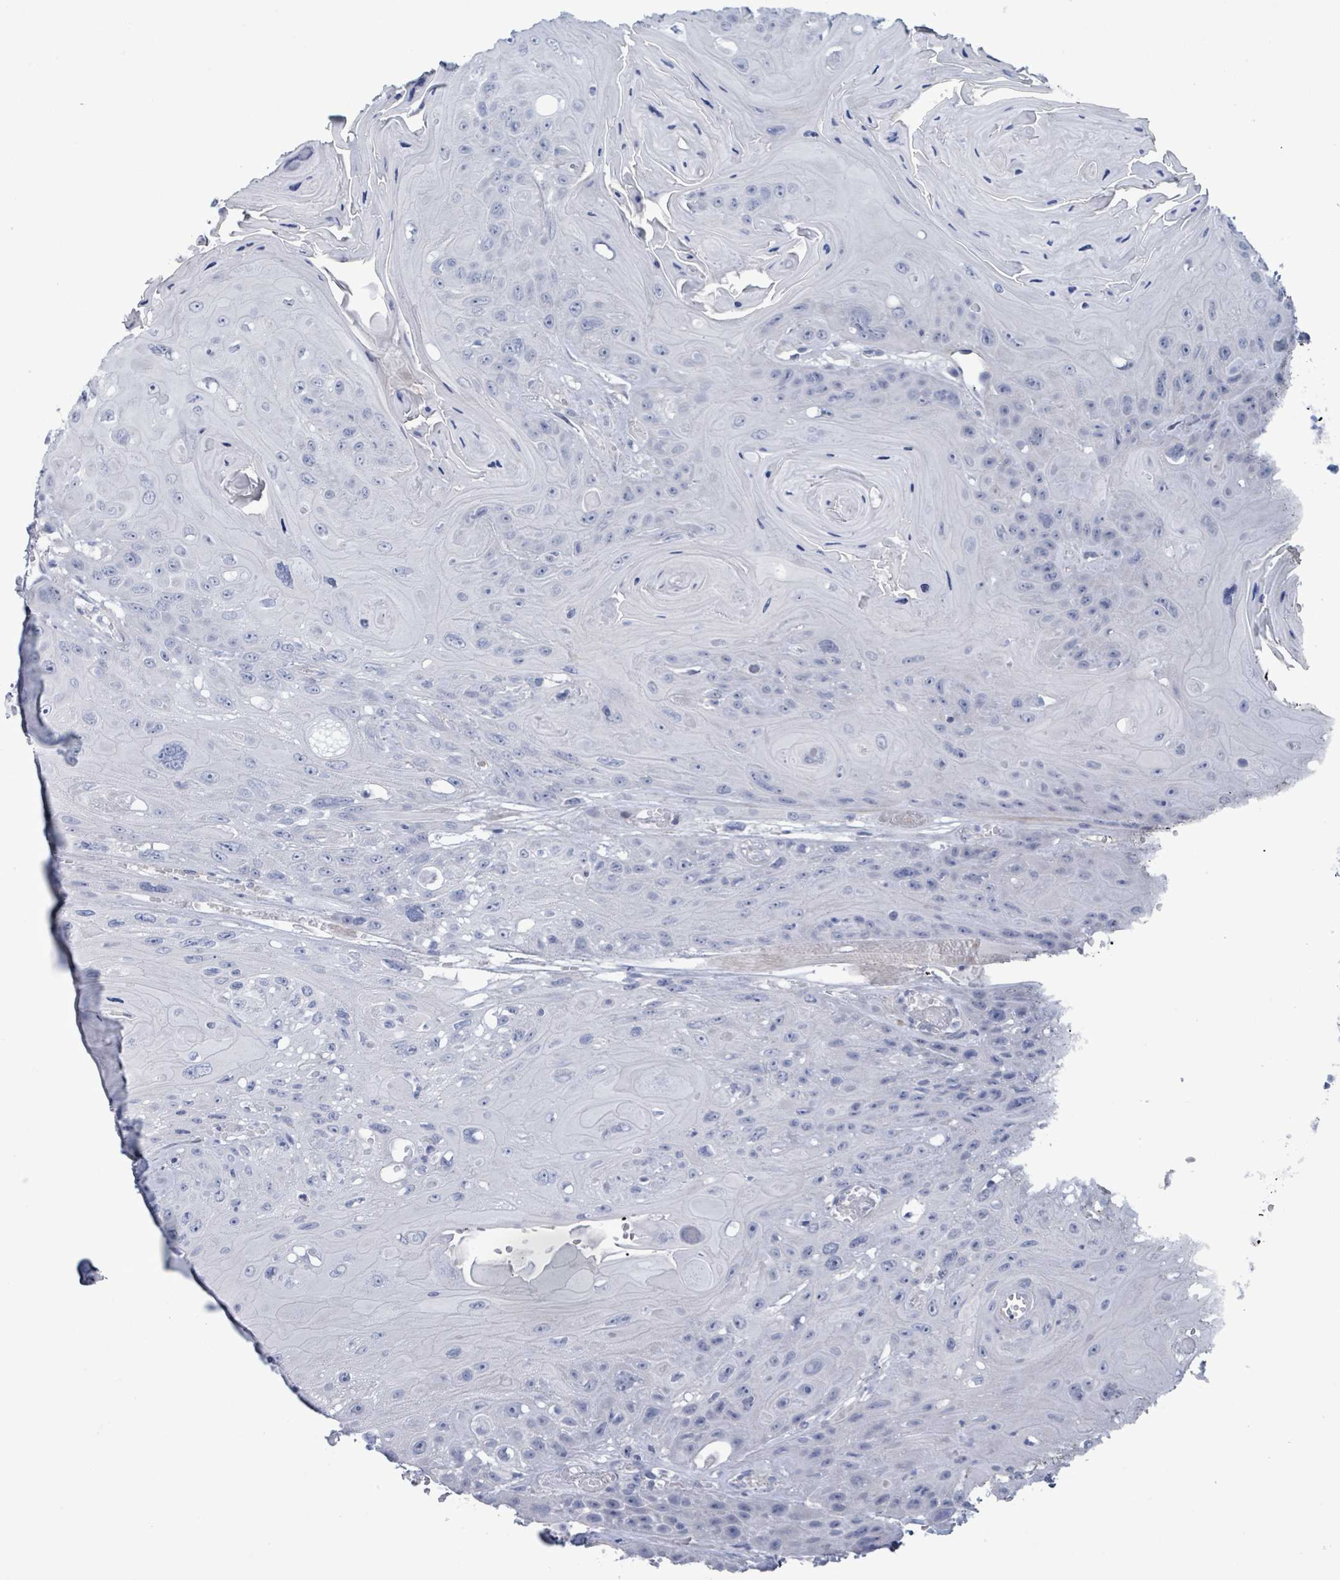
{"staining": {"intensity": "negative", "quantity": "none", "location": "none"}, "tissue": "head and neck cancer", "cell_type": "Tumor cells", "image_type": "cancer", "snomed": [{"axis": "morphology", "description": "Squamous cell carcinoma, NOS"}, {"axis": "topography", "description": "Head-Neck"}], "caption": "Tumor cells are negative for protein expression in human head and neck cancer.", "gene": "ZNF771", "patient": {"sex": "female", "age": 59}}